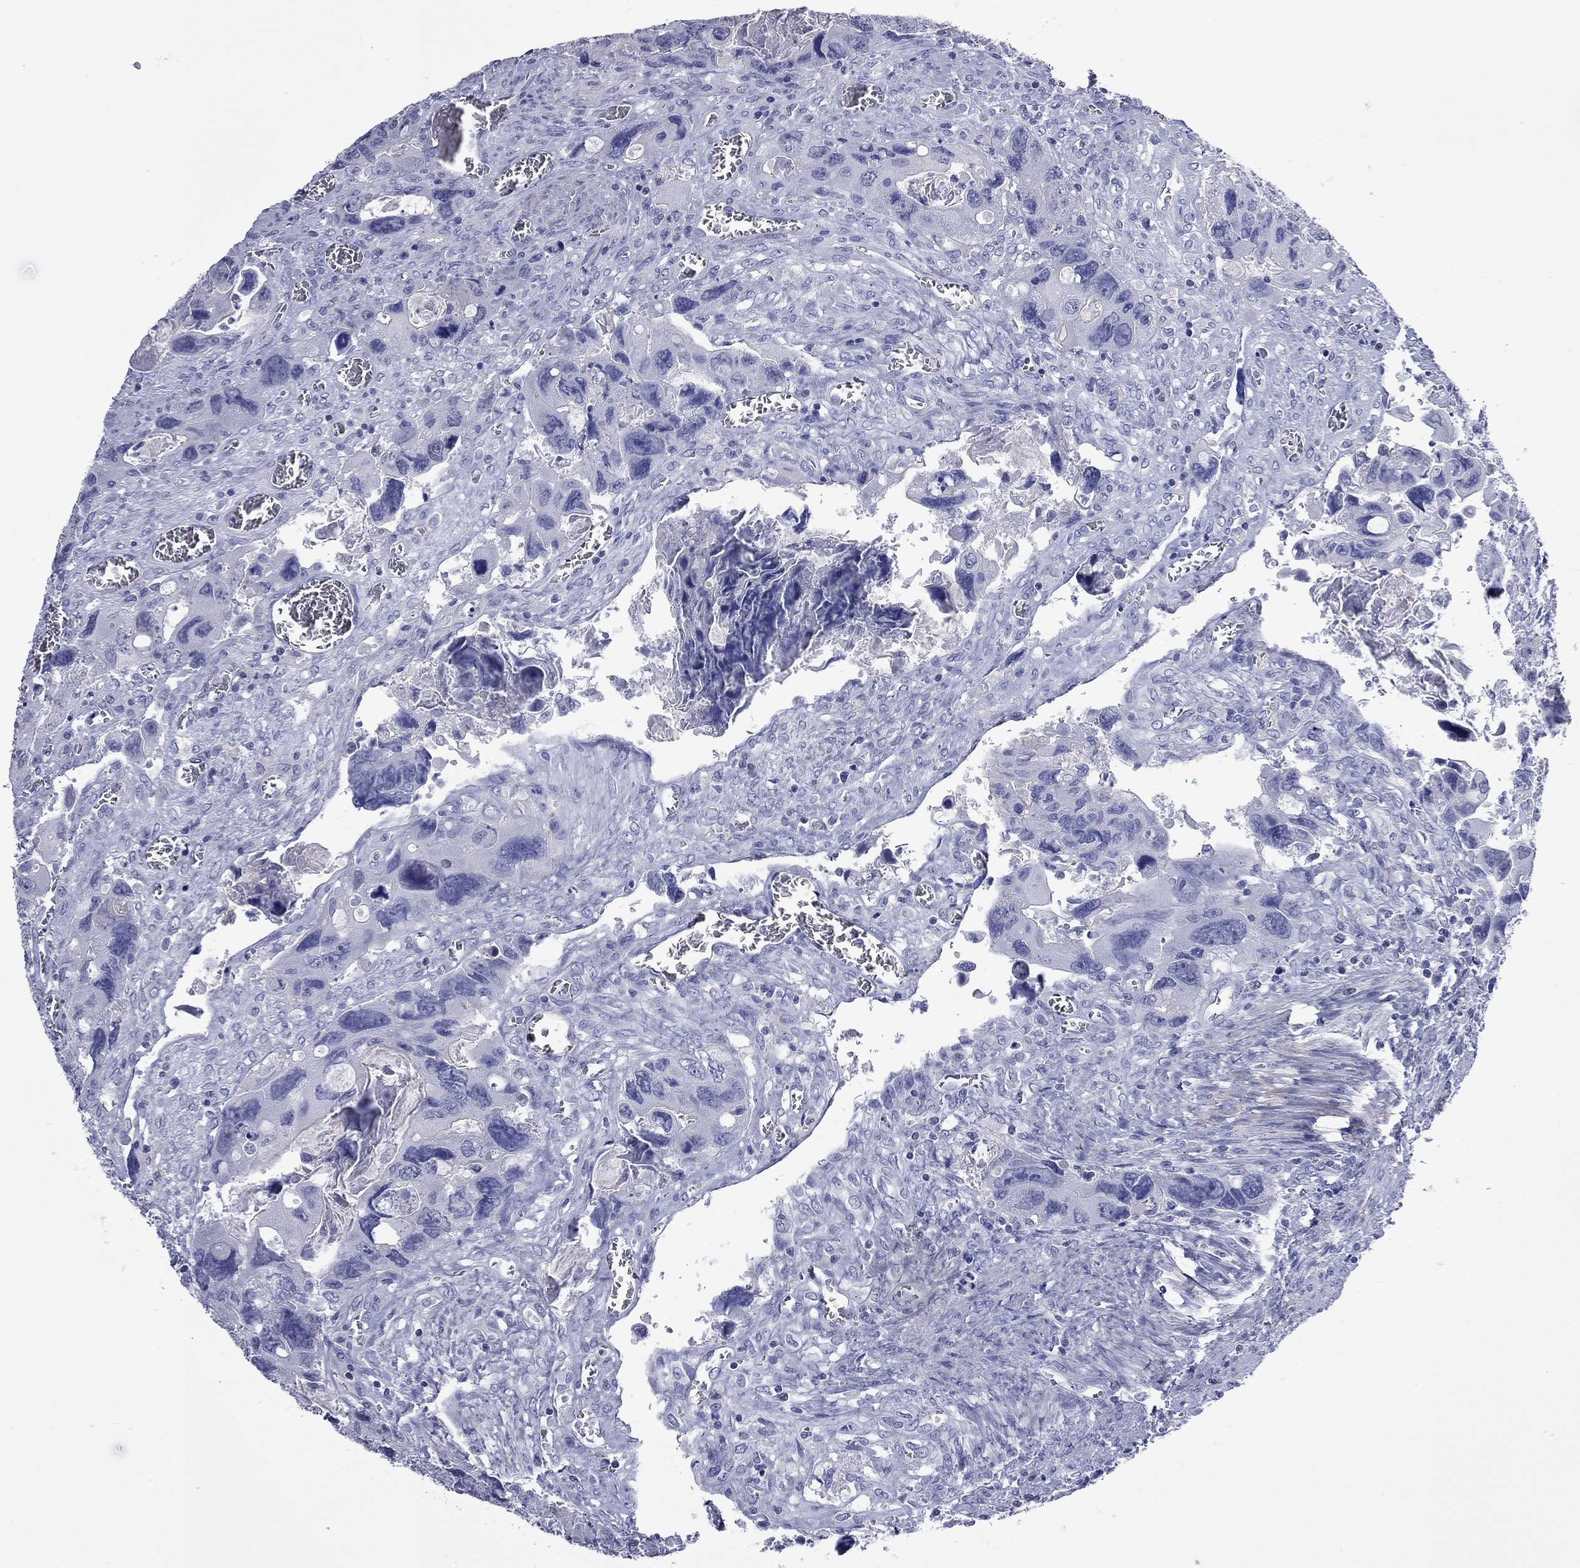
{"staining": {"intensity": "negative", "quantity": "none", "location": "none"}, "tissue": "colorectal cancer", "cell_type": "Tumor cells", "image_type": "cancer", "snomed": [{"axis": "morphology", "description": "Adenocarcinoma, NOS"}, {"axis": "topography", "description": "Rectum"}], "caption": "Colorectal adenocarcinoma stained for a protein using immunohistochemistry (IHC) reveals no expression tumor cells.", "gene": "ACTL7B", "patient": {"sex": "male", "age": 62}}